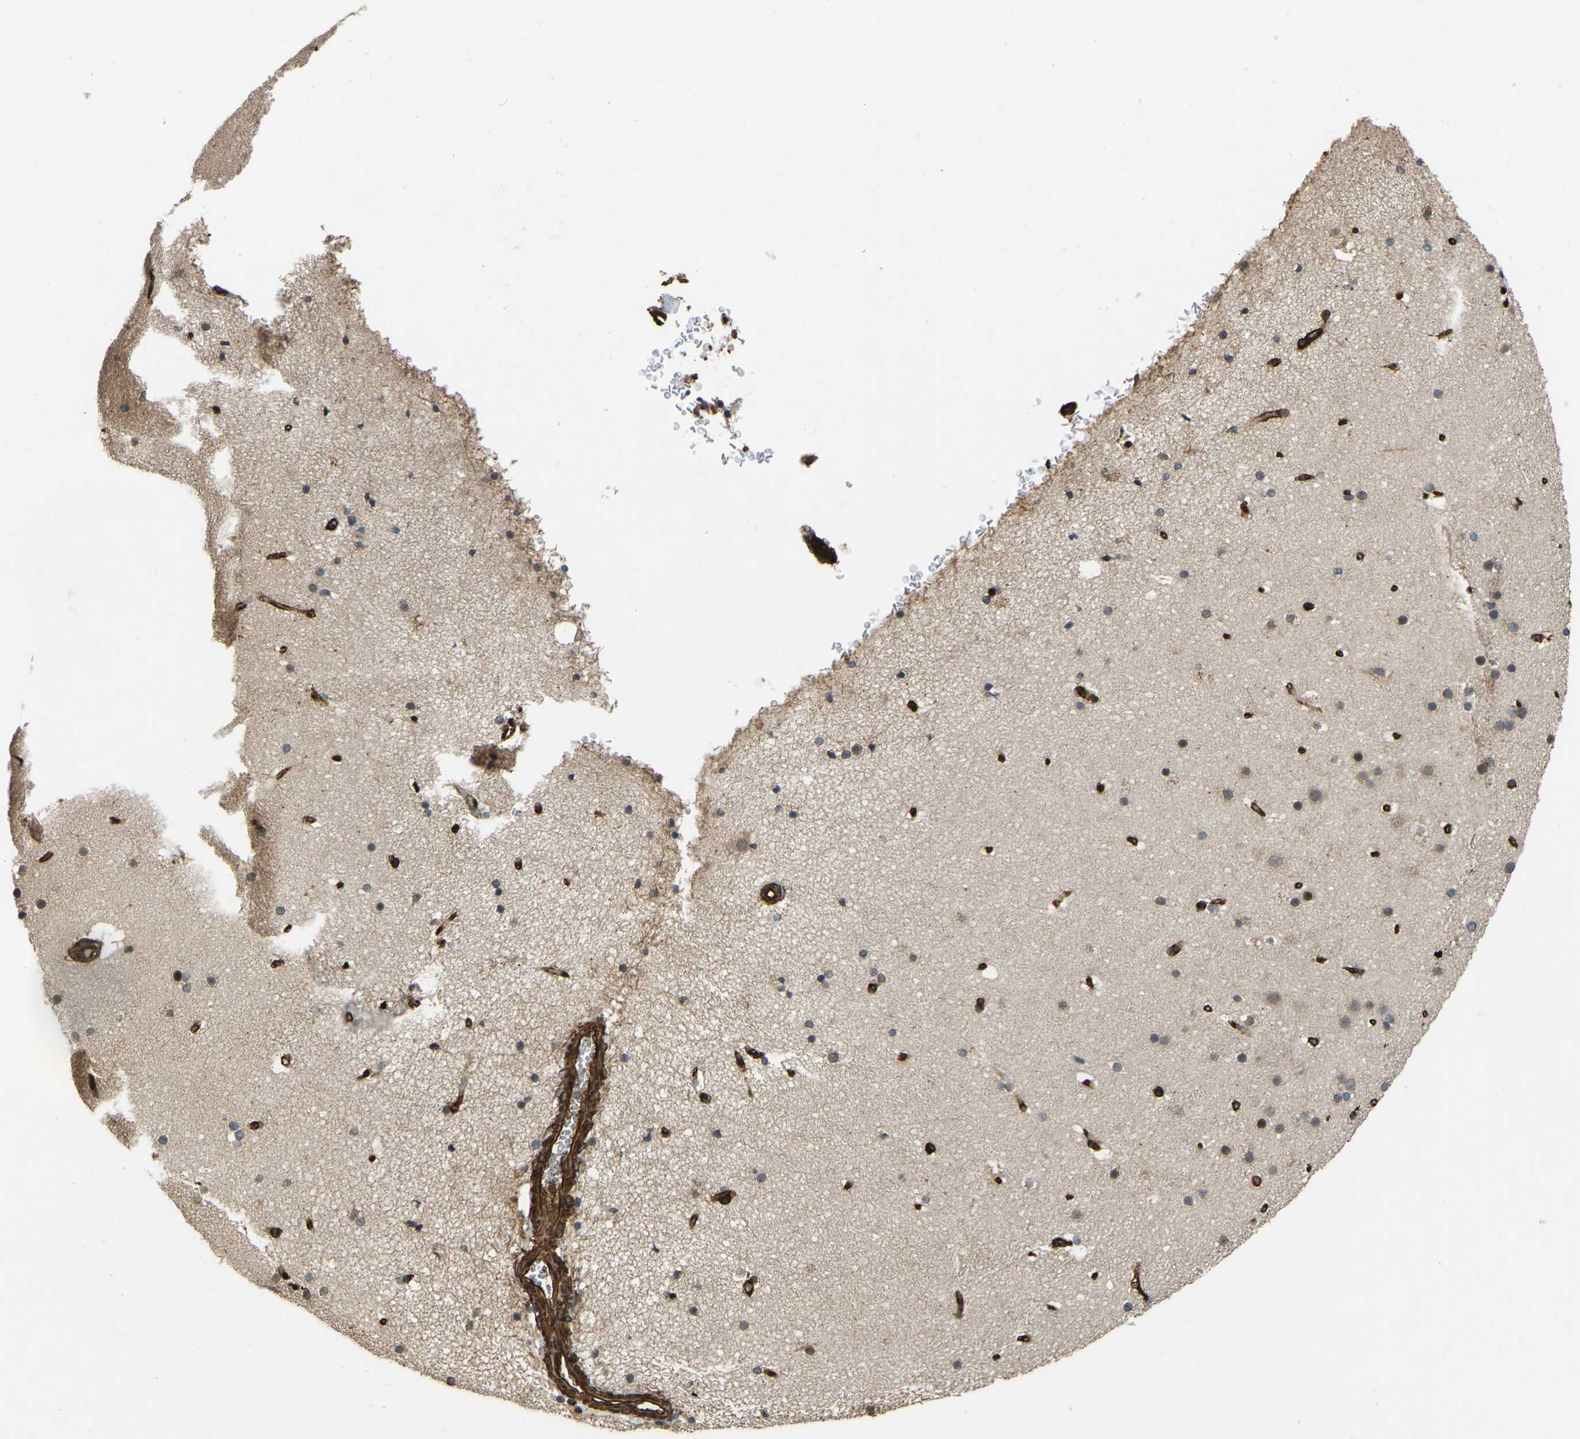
{"staining": {"intensity": "strong", "quantity": ">75%", "location": "cytoplasmic/membranous"}, "tissue": "cerebral cortex", "cell_type": "Endothelial cells", "image_type": "normal", "snomed": [{"axis": "morphology", "description": "Normal tissue, NOS"}, {"axis": "topography", "description": "Cerebral cortex"}], "caption": "A brown stain labels strong cytoplasmic/membranous expression of a protein in endothelial cells of benign cerebral cortex.", "gene": "NMB", "patient": {"sex": "male", "age": 57}}